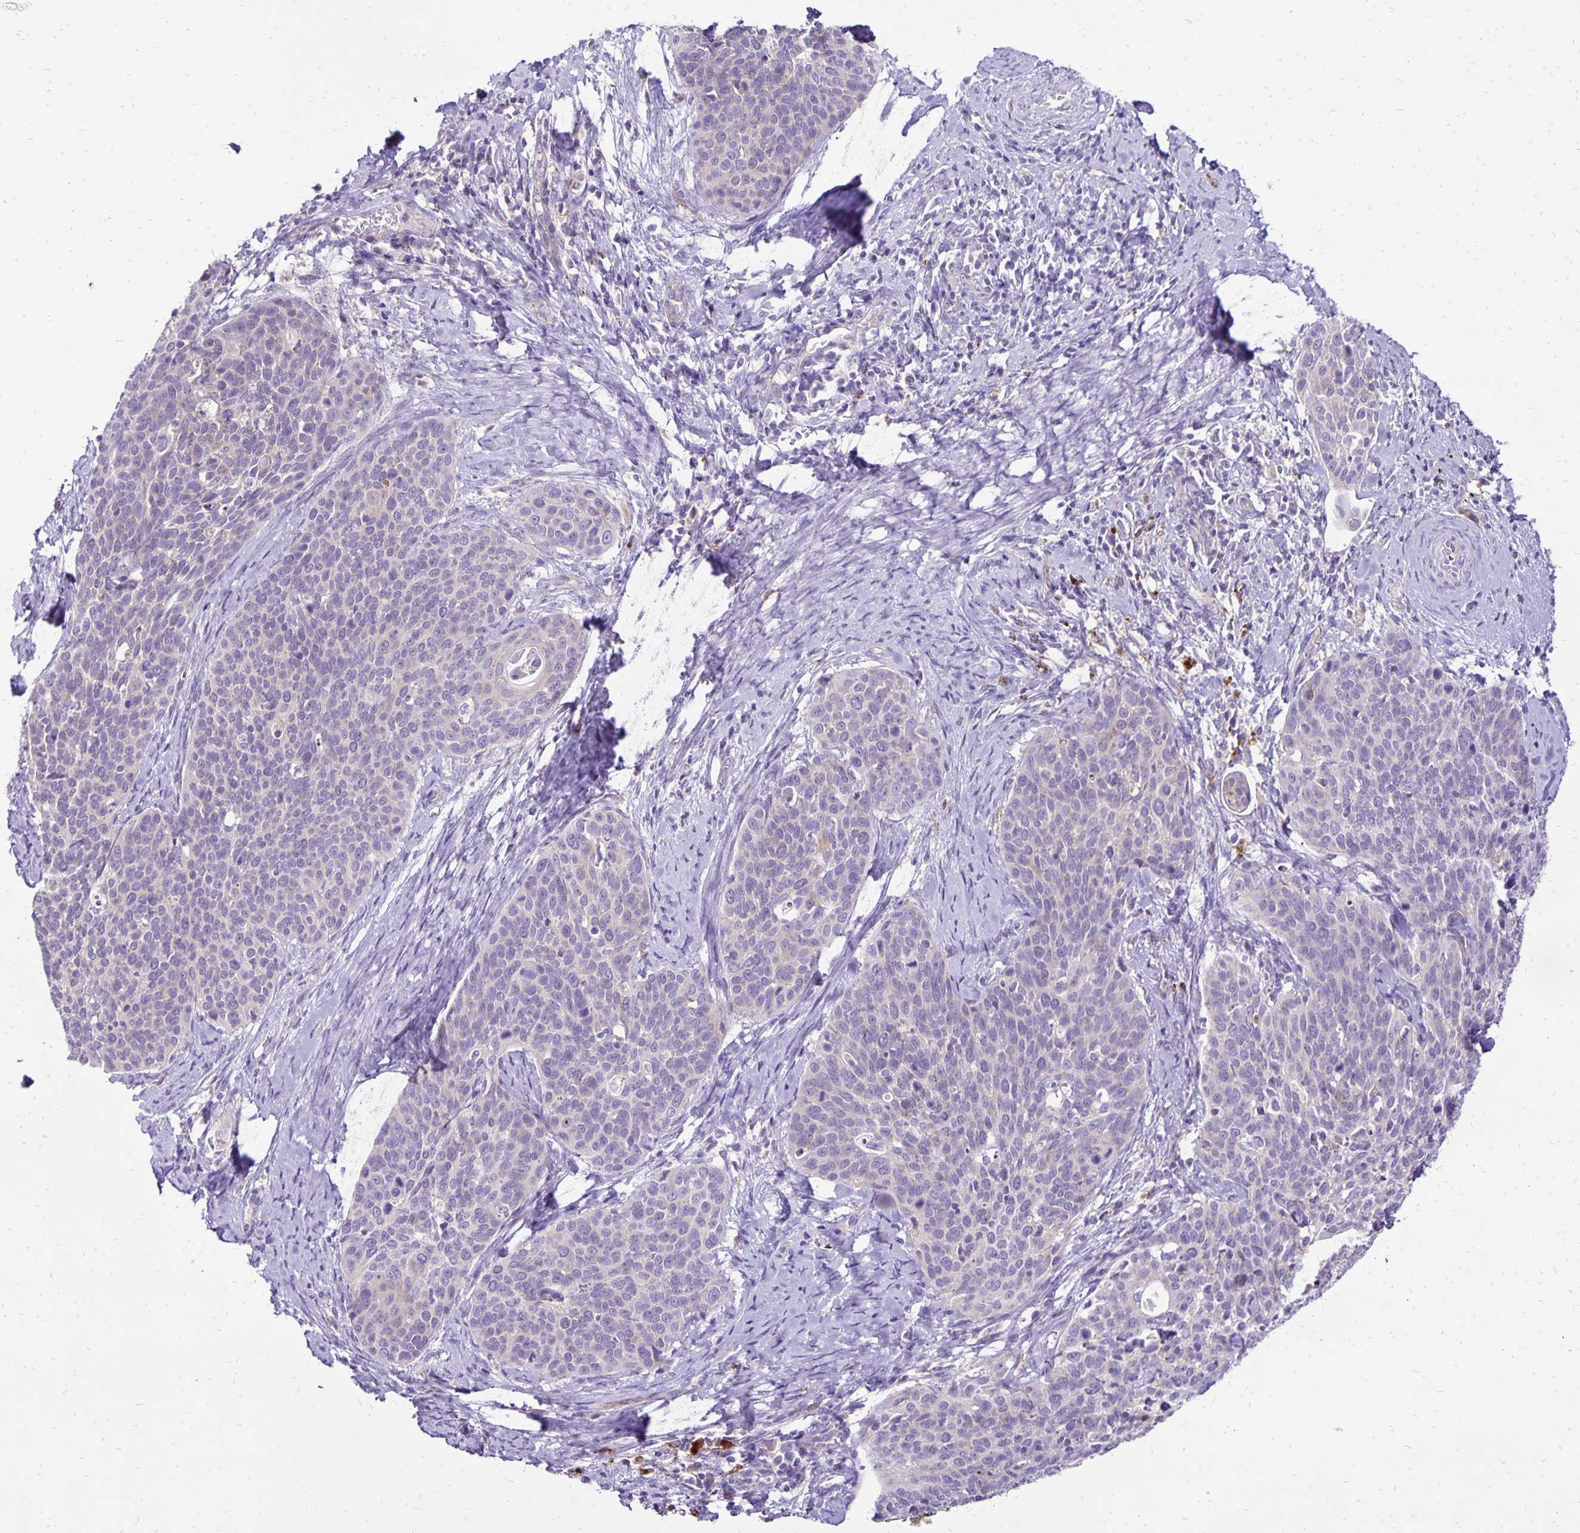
{"staining": {"intensity": "negative", "quantity": "none", "location": "none"}, "tissue": "cervical cancer", "cell_type": "Tumor cells", "image_type": "cancer", "snomed": [{"axis": "morphology", "description": "Squamous cell carcinoma, NOS"}, {"axis": "topography", "description": "Cervix"}], "caption": "There is no significant staining in tumor cells of squamous cell carcinoma (cervical).", "gene": "EIF5A", "patient": {"sex": "female", "age": 69}}